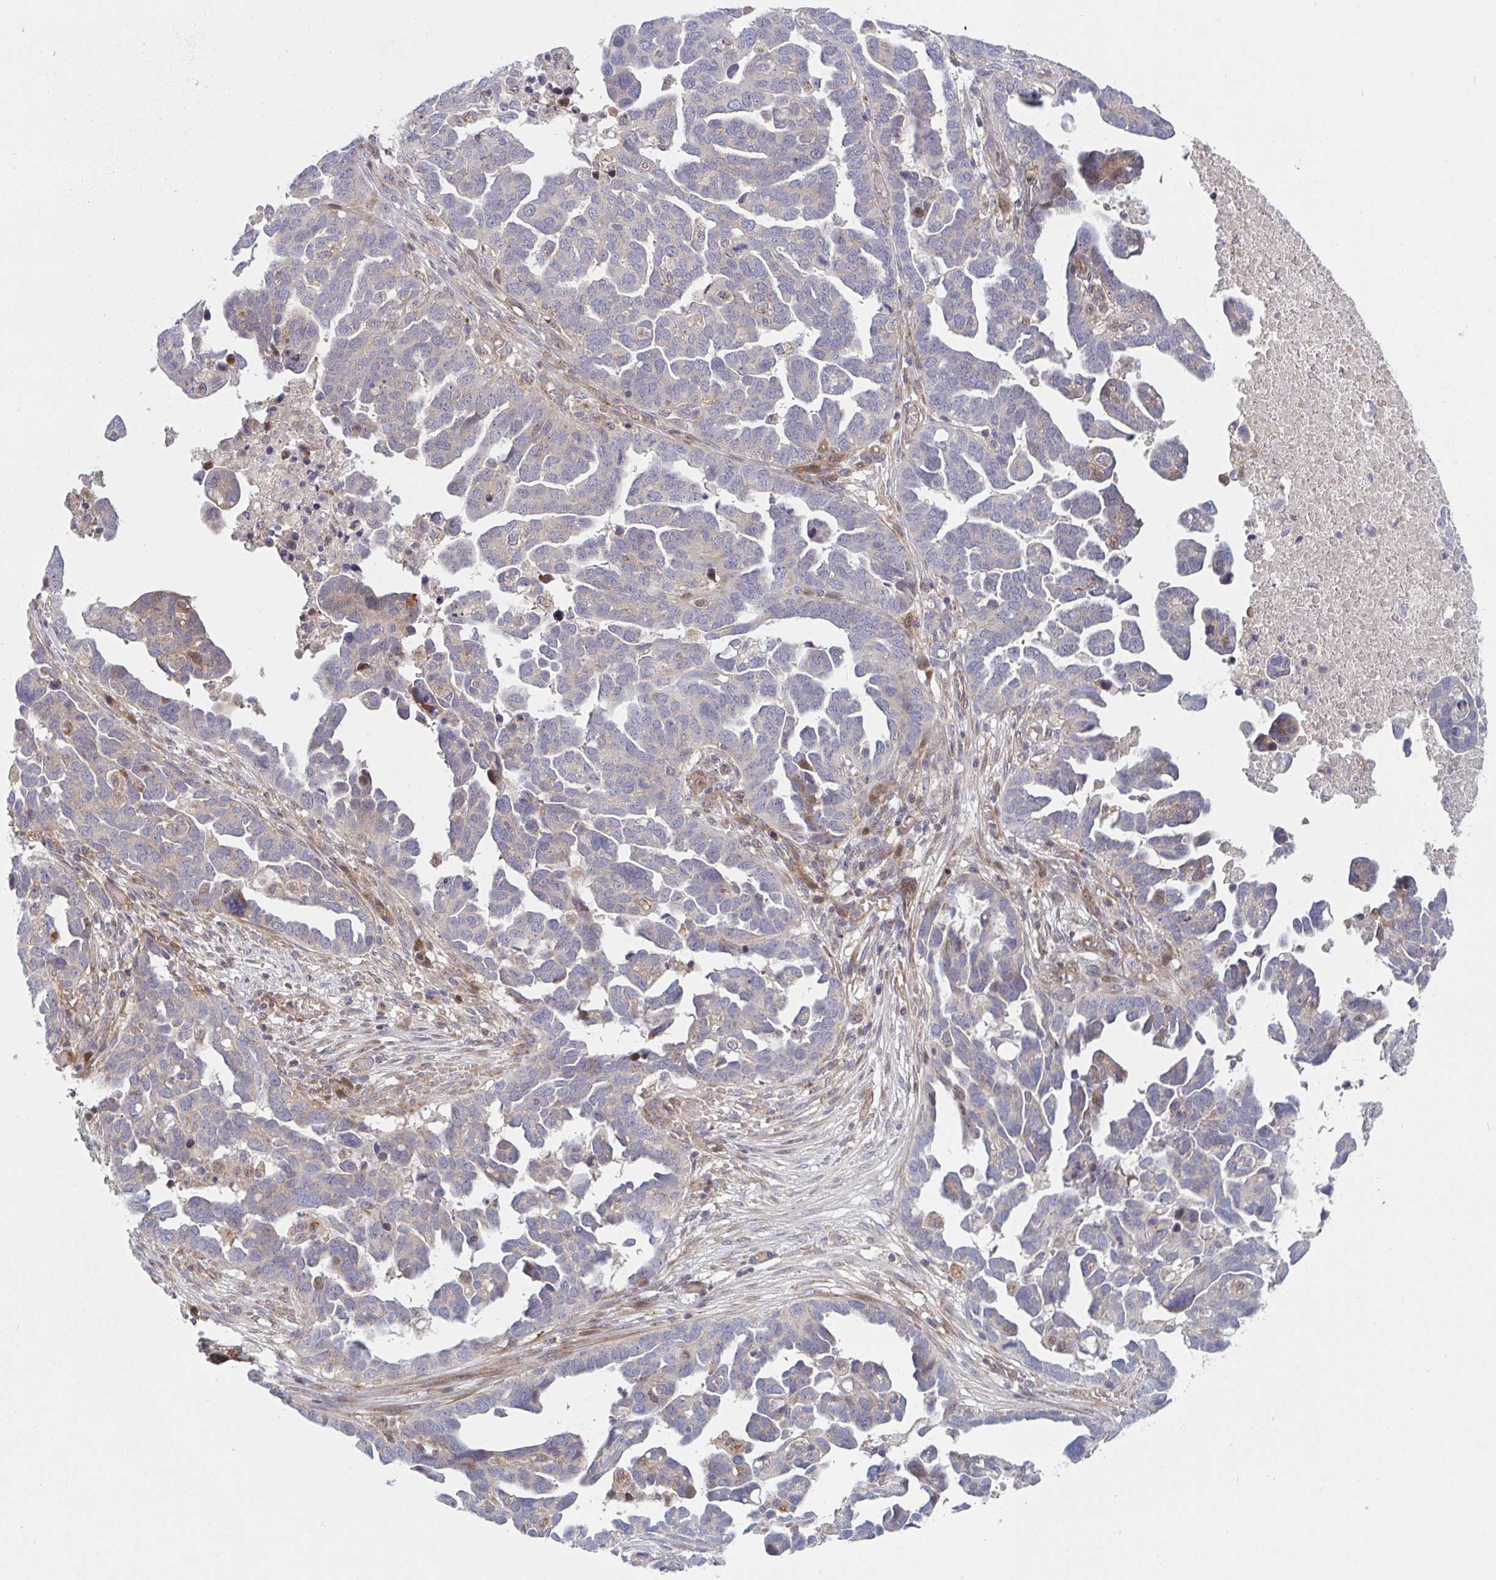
{"staining": {"intensity": "weak", "quantity": "<25%", "location": "cytoplasmic/membranous"}, "tissue": "ovarian cancer", "cell_type": "Tumor cells", "image_type": "cancer", "snomed": [{"axis": "morphology", "description": "Cystadenocarcinoma, serous, NOS"}, {"axis": "topography", "description": "Ovary"}], "caption": "Immunohistochemistry of human ovarian serous cystadenocarcinoma demonstrates no positivity in tumor cells.", "gene": "TNFSF4", "patient": {"sex": "female", "age": 54}}